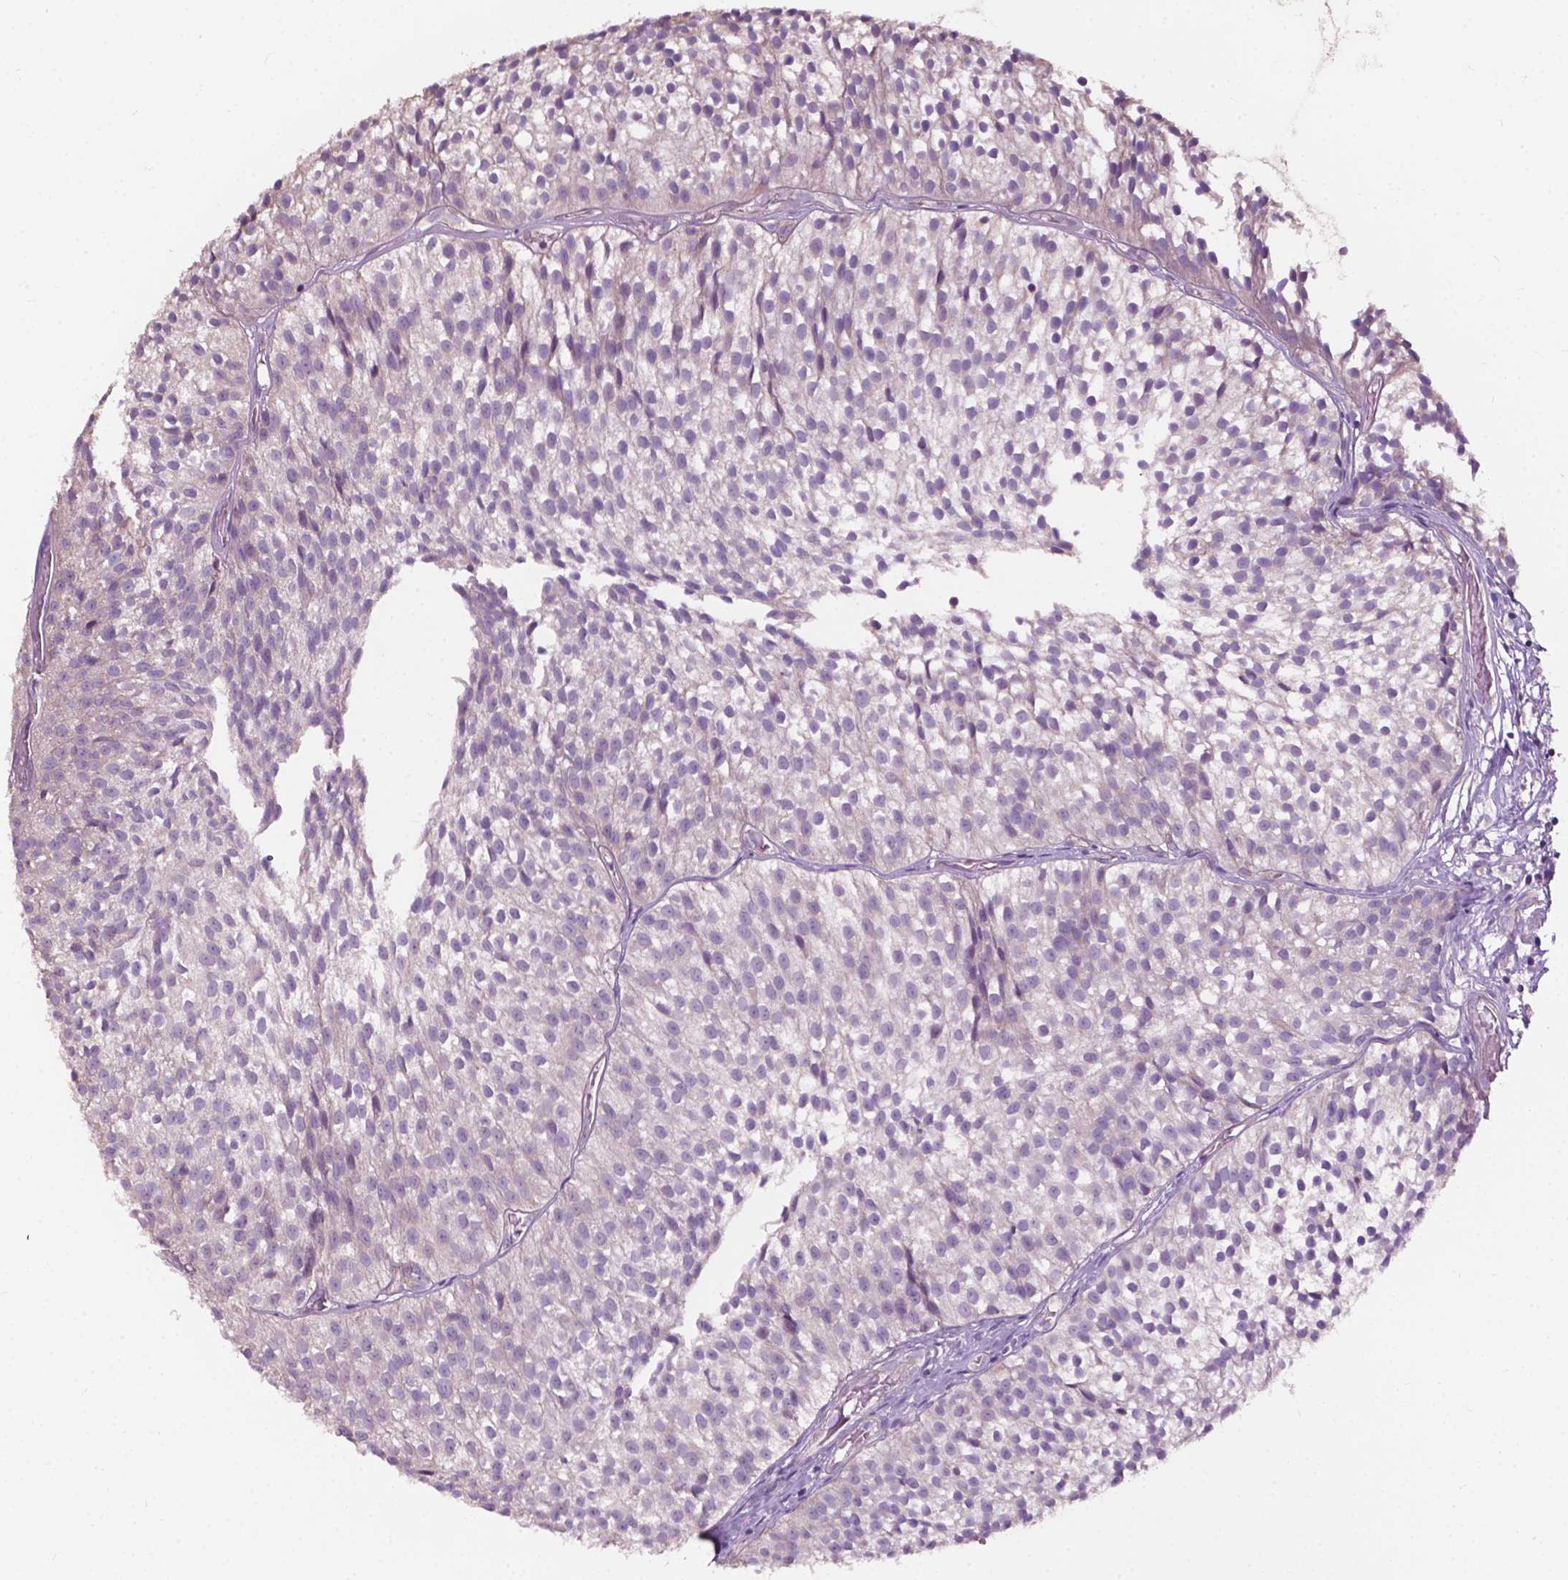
{"staining": {"intensity": "negative", "quantity": "none", "location": "none"}, "tissue": "urothelial cancer", "cell_type": "Tumor cells", "image_type": "cancer", "snomed": [{"axis": "morphology", "description": "Urothelial carcinoma, Low grade"}, {"axis": "topography", "description": "Urinary bladder"}], "caption": "Immunohistochemistry micrograph of neoplastic tissue: low-grade urothelial carcinoma stained with DAB shows no significant protein staining in tumor cells. (DAB immunohistochemistry visualized using brightfield microscopy, high magnification).", "gene": "NDUFA10", "patient": {"sex": "male", "age": 63}}